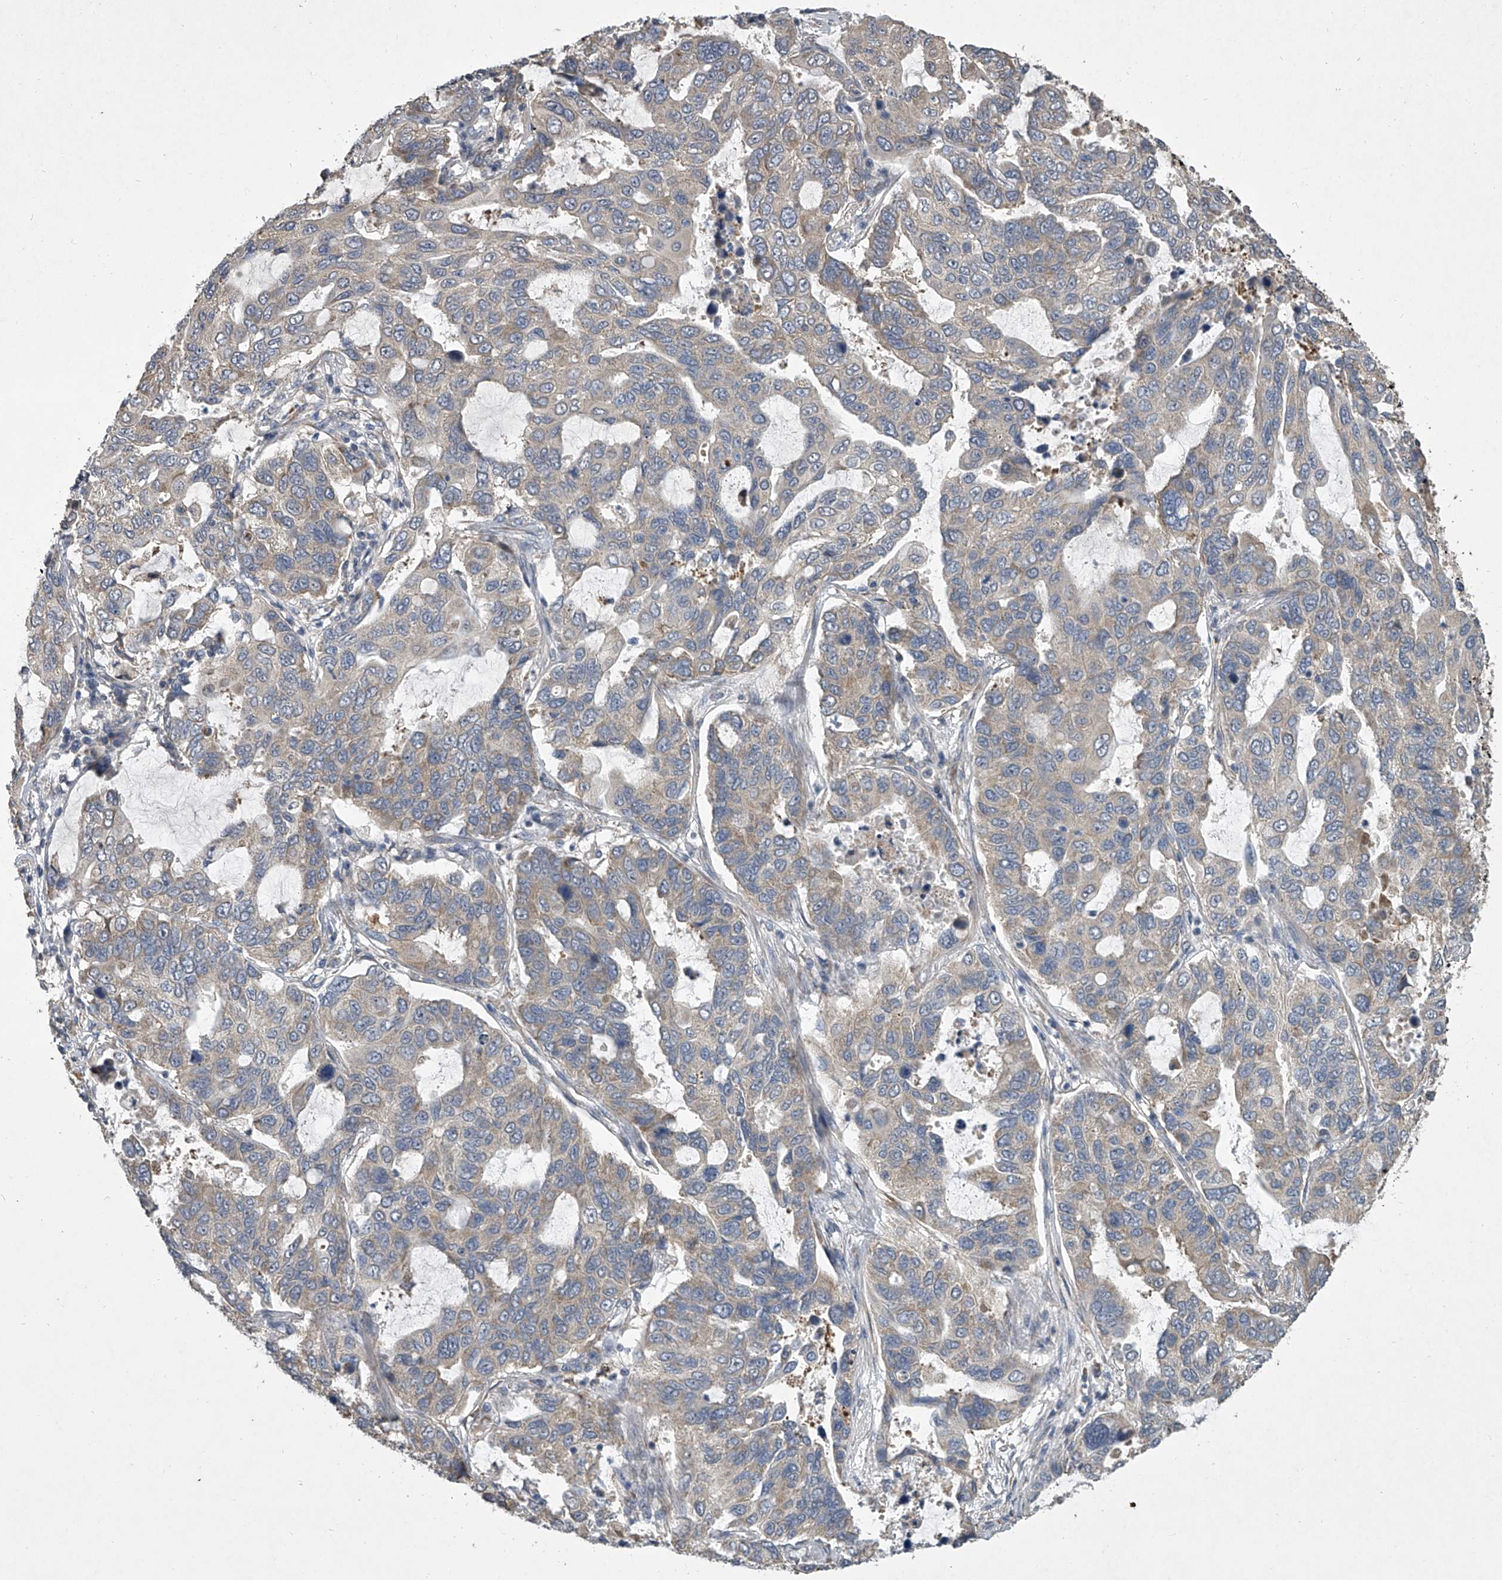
{"staining": {"intensity": "weak", "quantity": ">75%", "location": "cytoplasmic/membranous"}, "tissue": "lung cancer", "cell_type": "Tumor cells", "image_type": "cancer", "snomed": [{"axis": "morphology", "description": "Adenocarcinoma, NOS"}, {"axis": "topography", "description": "Lung"}], "caption": "Lung adenocarcinoma was stained to show a protein in brown. There is low levels of weak cytoplasmic/membranous expression in approximately >75% of tumor cells.", "gene": "DOCK9", "patient": {"sex": "male", "age": 64}}